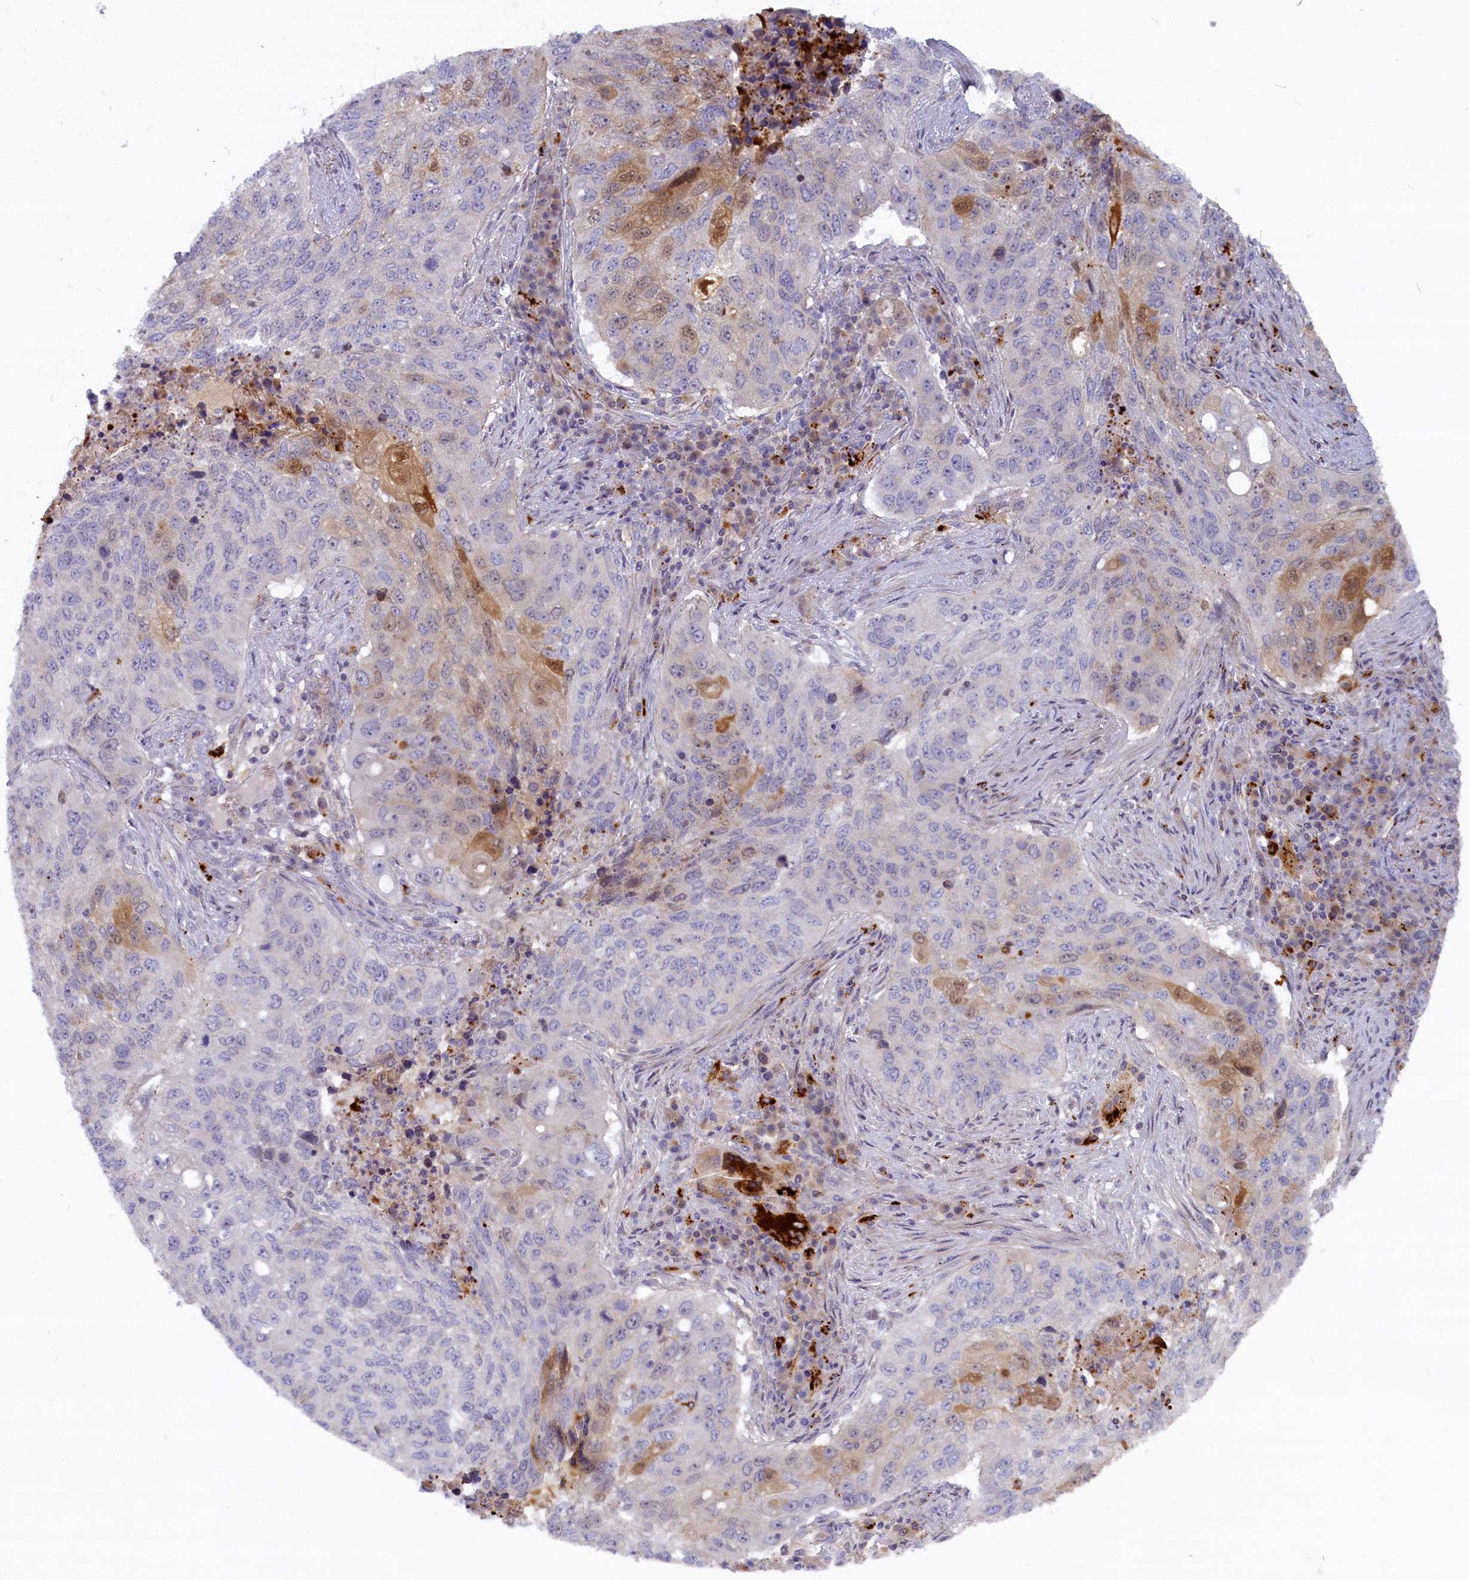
{"staining": {"intensity": "negative", "quantity": "none", "location": "none"}, "tissue": "lung cancer", "cell_type": "Tumor cells", "image_type": "cancer", "snomed": [{"axis": "morphology", "description": "Squamous cell carcinoma, NOS"}, {"axis": "topography", "description": "Lung"}], "caption": "An IHC image of lung squamous cell carcinoma is shown. There is no staining in tumor cells of lung squamous cell carcinoma.", "gene": "FCSK", "patient": {"sex": "female", "age": 63}}